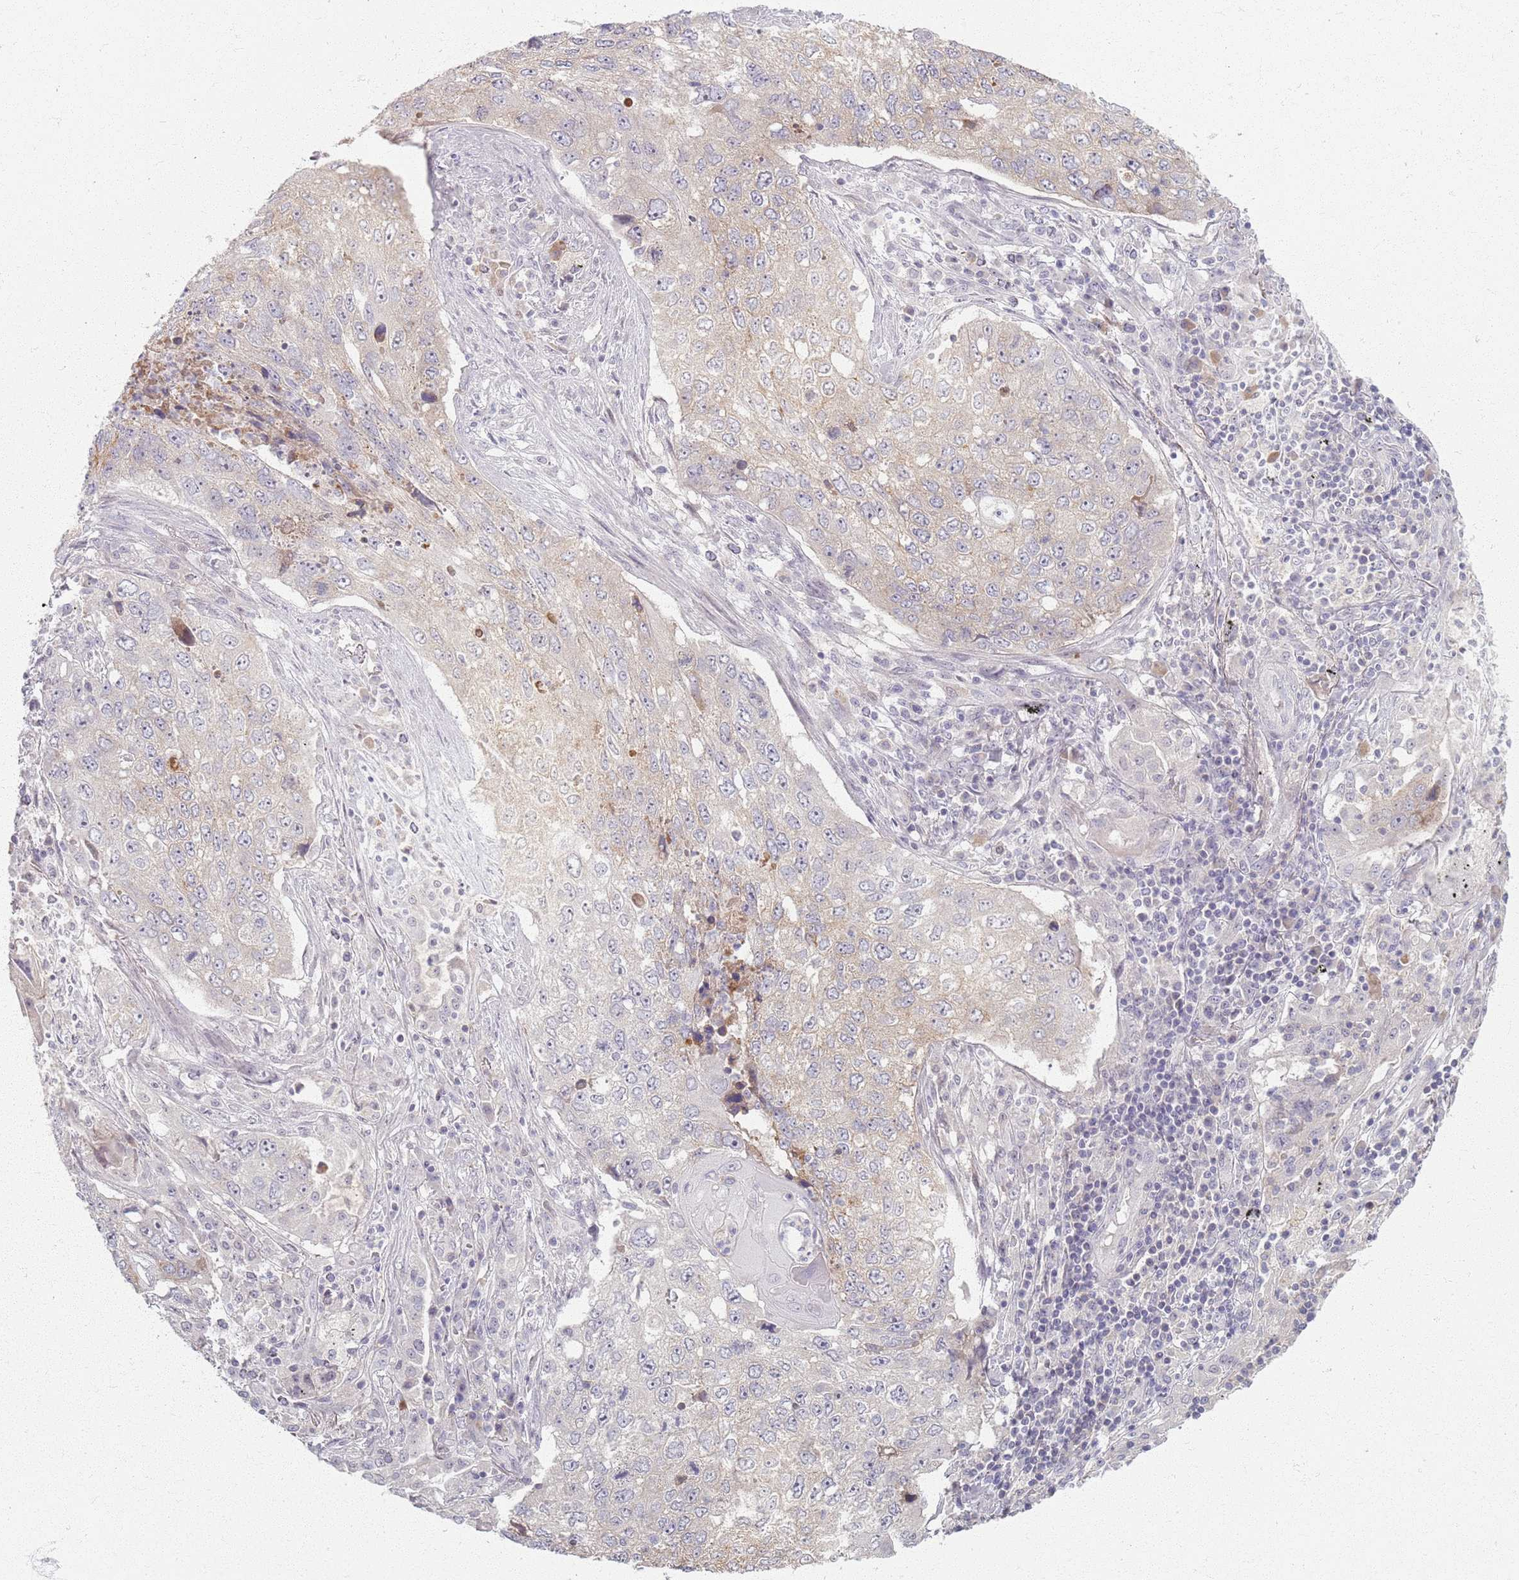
{"staining": {"intensity": "negative", "quantity": "none", "location": "none"}, "tissue": "lung cancer", "cell_type": "Tumor cells", "image_type": "cancer", "snomed": [{"axis": "morphology", "description": "Squamous cell carcinoma, NOS"}, {"axis": "topography", "description": "Lung"}], "caption": "Immunohistochemistry (IHC) micrograph of lung cancer stained for a protein (brown), which reveals no positivity in tumor cells.", "gene": "CRIPT", "patient": {"sex": "female", "age": 63}}